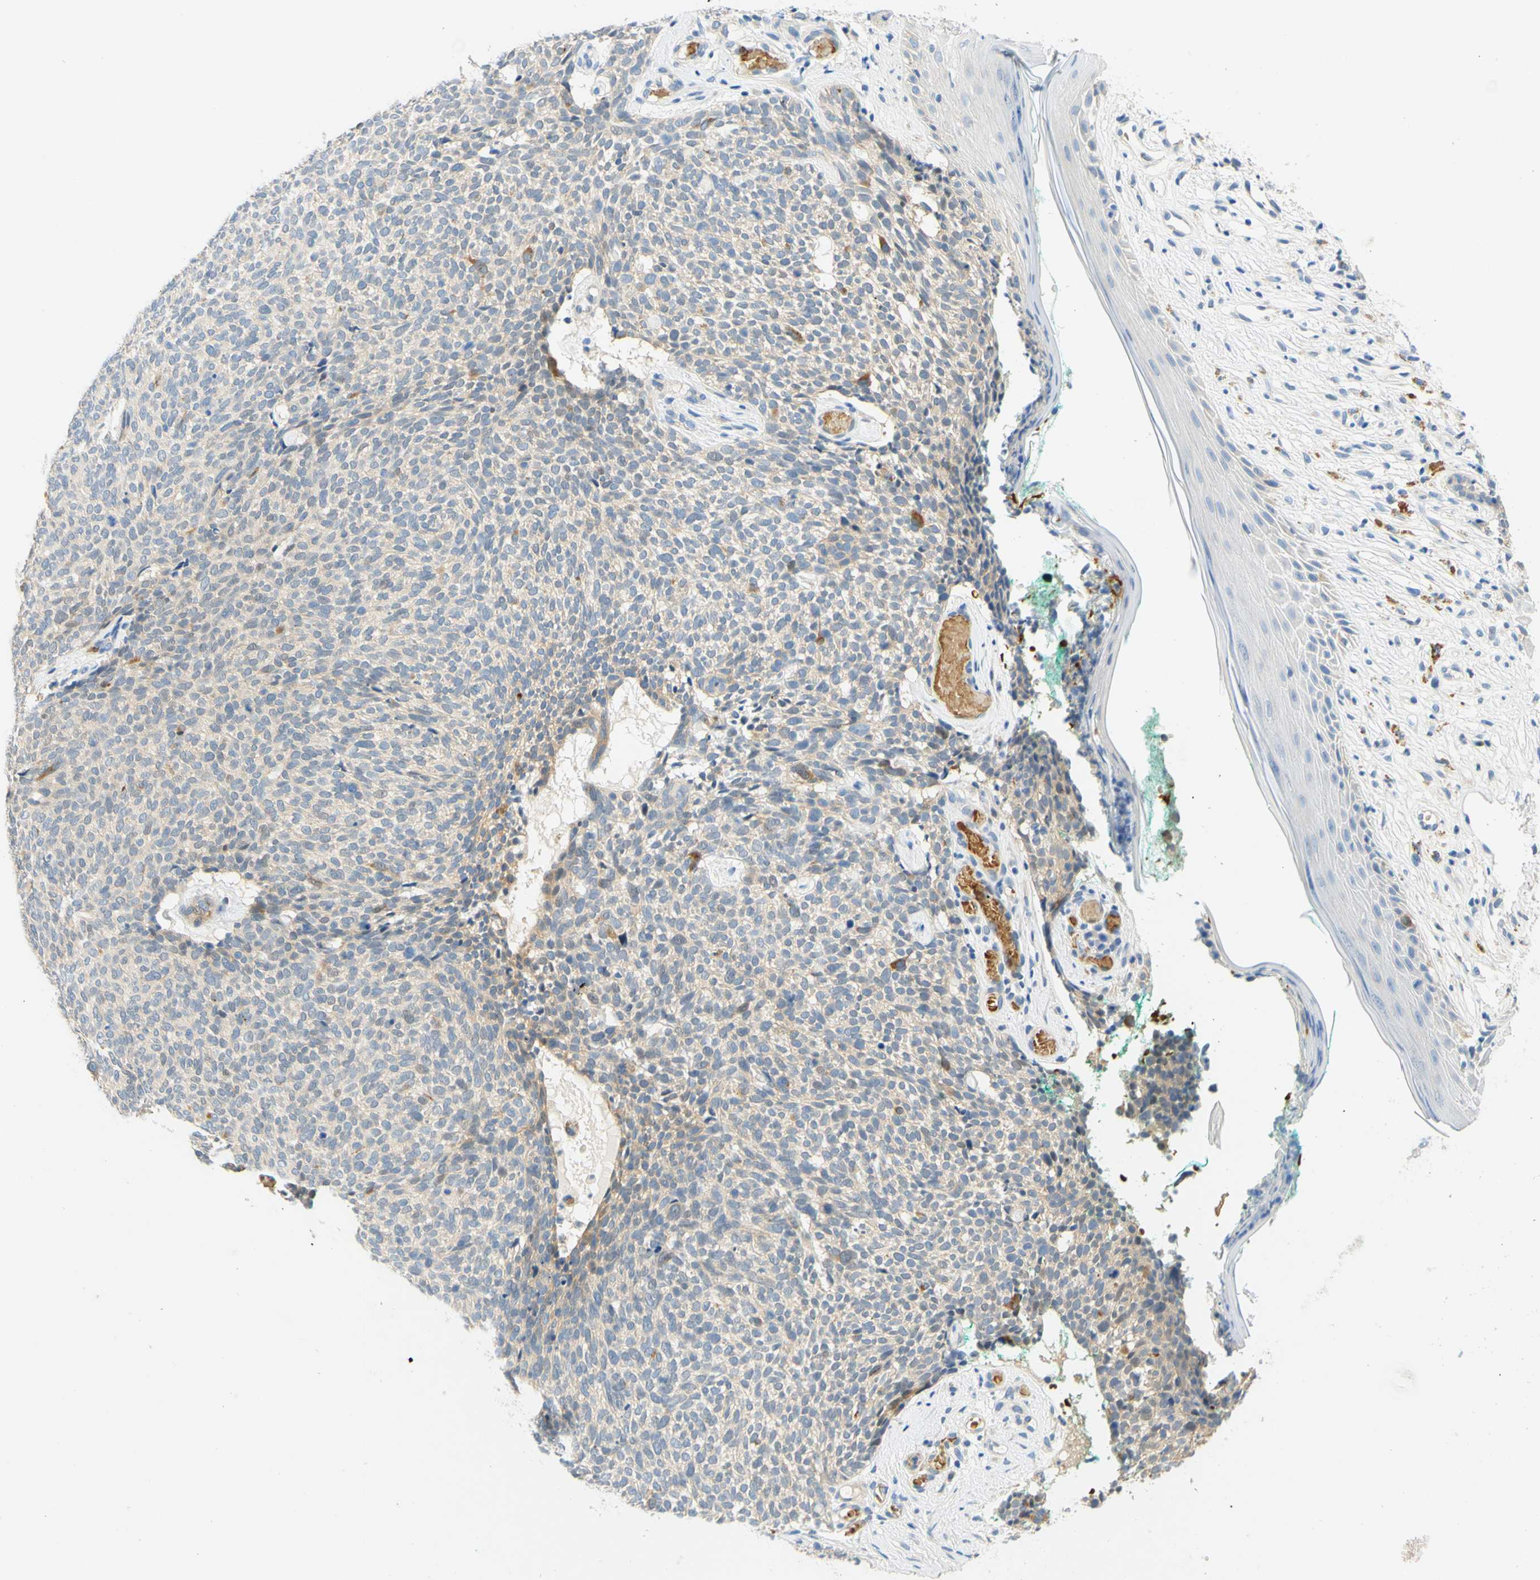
{"staining": {"intensity": "weak", "quantity": "<25%", "location": "cytoplasmic/membranous"}, "tissue": "skin cancer", "cell_type": "Tumor cells", "image_type": "cancer", "snomed": [{"axis": "morphology", "description": "Basal cell carcinoma"}, {"axis": "topography", "description": "Skin"}], "caption": "There is no significant expression in tumor cells of basal cell carcinoma (skin). (DAB (3,3'-diaminobenzidine) immunohistochemistry (IHC) visualized using brightfield microscopy, high magnification).", "gene": "ENTREP2", "patient": {"sex": "female", "age": 84}}